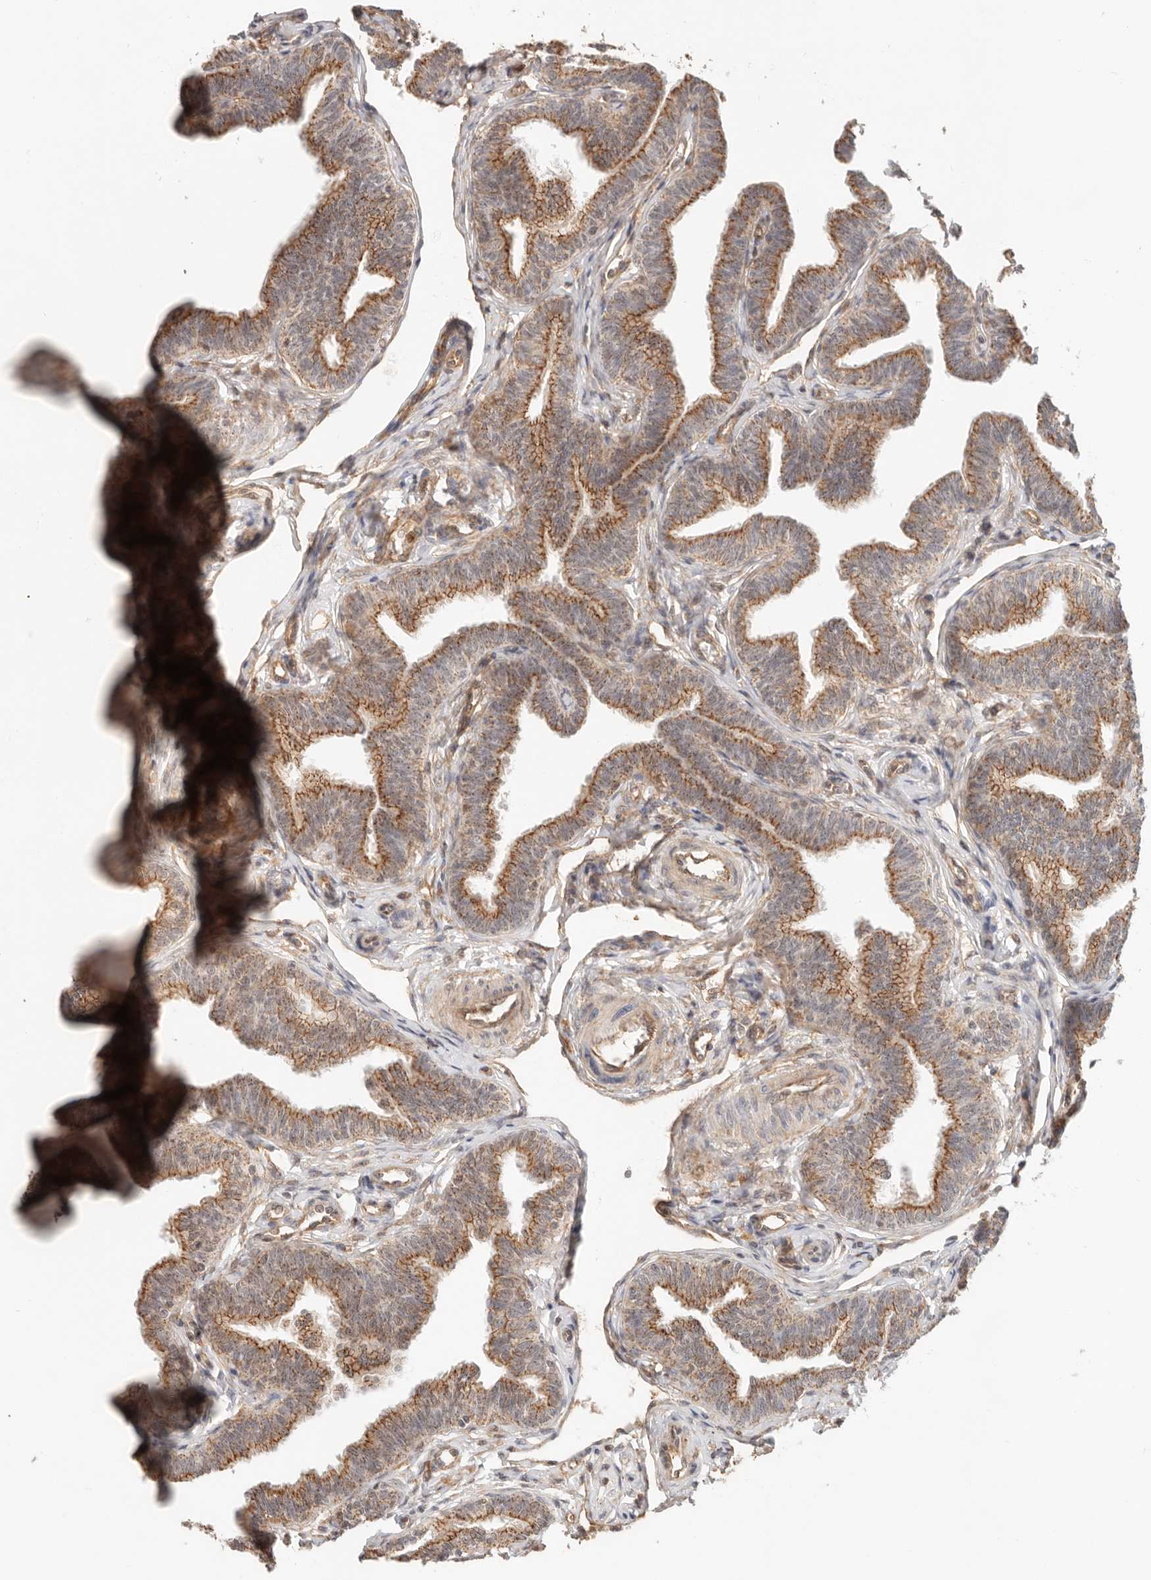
{"staining": {"intensity": "moderate", "quantity": ">75%", "location": "cytoplasmic/membranous"}, "tissue": "fallopian tube", "cell_type": "Glandular cells", "image_type": "normal", "snomed": [{"axis": "morphology", "description": "Normal tissue, NOS"}, {"axis": "topography", "description": "Fallopian tube"}, {"axis": "topography", "description": "Ovary"}], "caption": "Protein staining of unremarkable fallopian tube reveals moderate cytoplasmic/membranous positivity in about >75% of glandular cells. Using DAB (brown) and hematoxylin (blue) stains, captured at high magnification using brightfield microscopy.", "gene": "HEXD", "patient": {"sex": "female", "age": 23}}